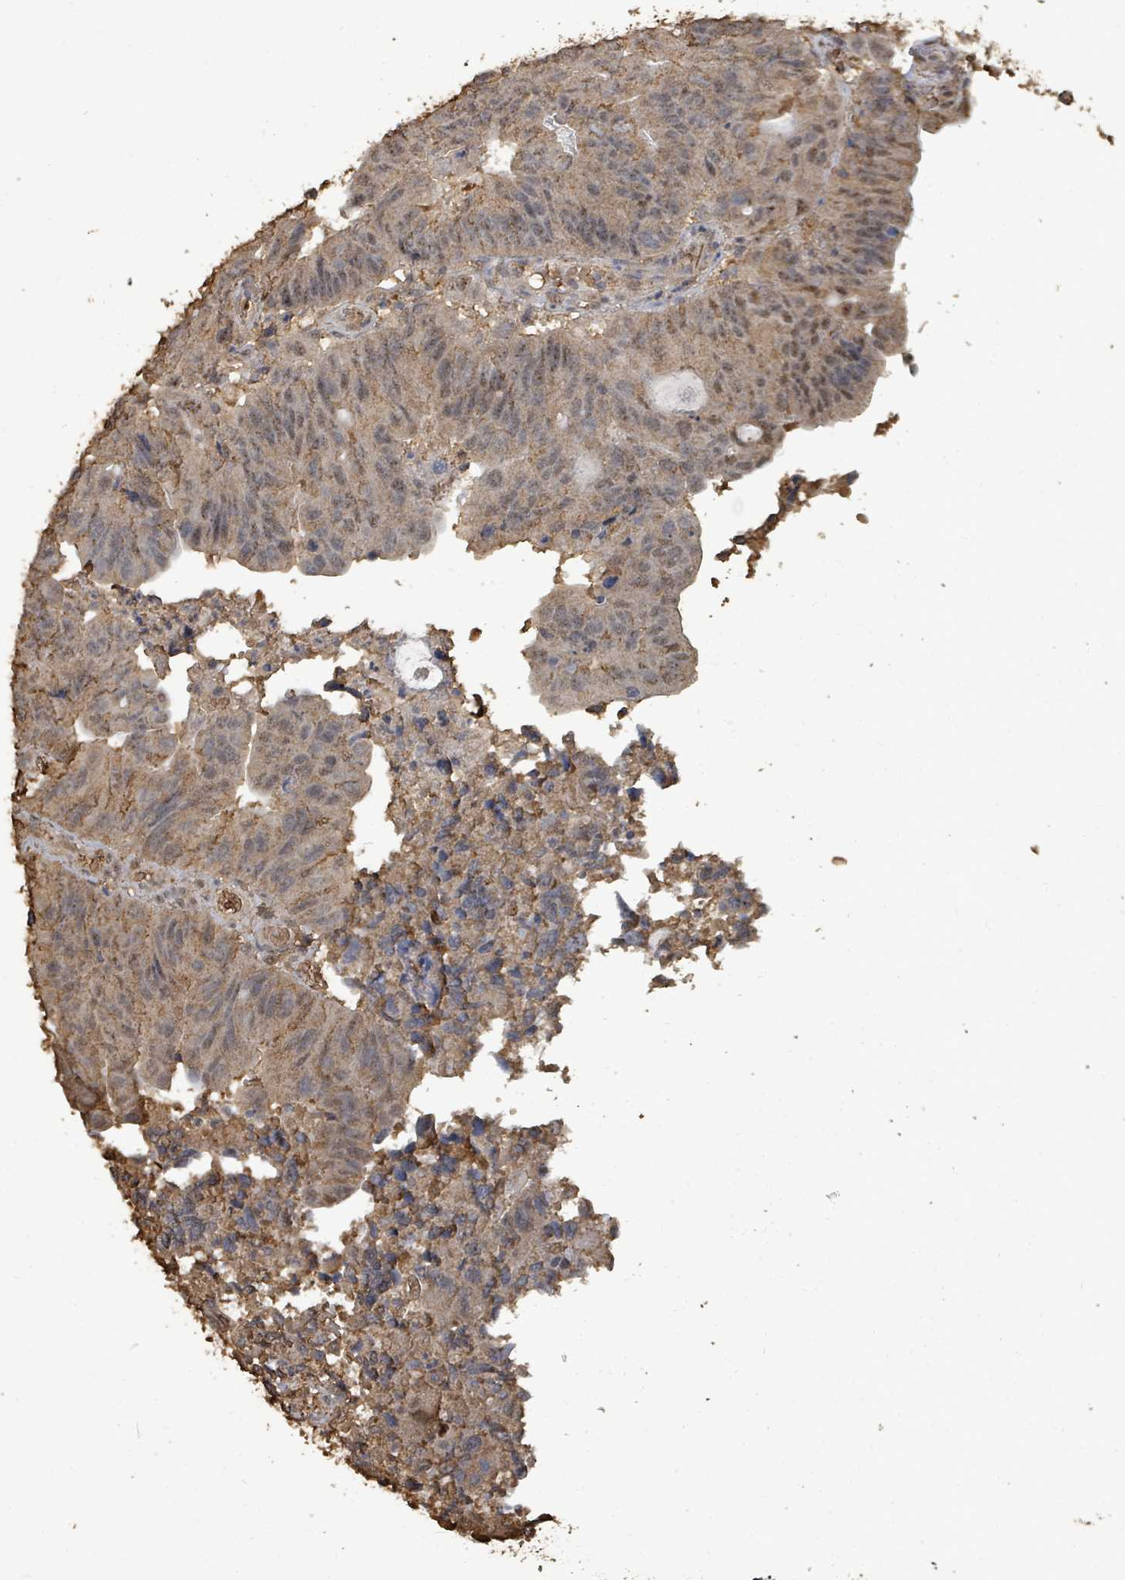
{"staining": {"intensity": "weak", "quantity": "25%-75%", "location": "cytoplasmic/membranous,nuclear"}, "tissue": "colorectal cancer", "cell_type": "Tumor cells", "image_type": "cancer", "snomed": [{"axis": "morphology", "description": "Adenocarcinoma, NOS"}, {"axis": "topography", "description": "Colon"}], "caption": "Human adenocarcinoma (colorectal) stained with a brown dye displays weak cytoplasmic/membranous and nuclear positive positivity in approximately 25%-75% of tumor cells.", "gene": "C6orf52", "patient": {"sex": "female", "age": 67}}